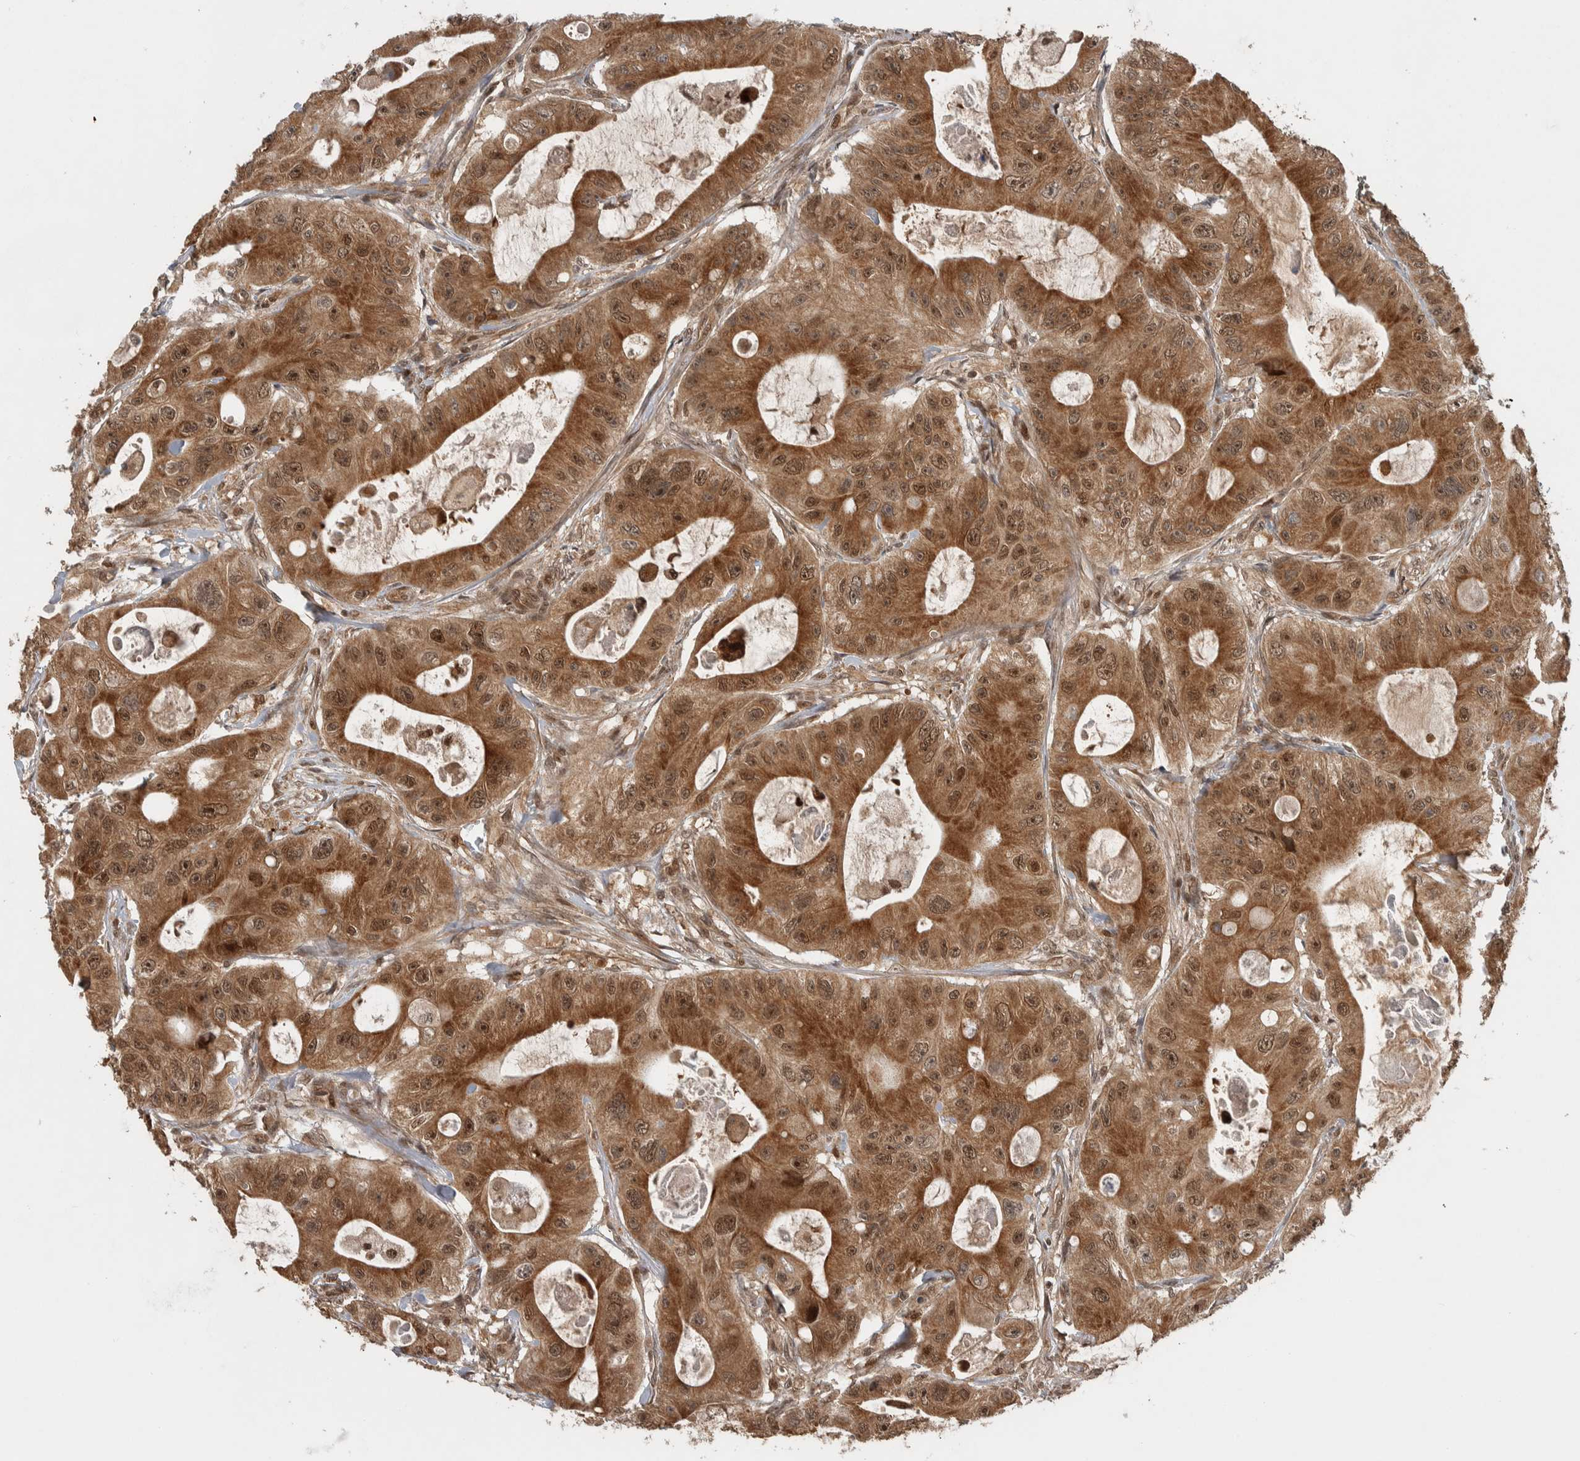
{"staining": {"intensity": "moderate", "quantity": ">75%", "location": "cytoplasmic/membranous,nuclear"}, "tissue": "colorectal cancer", "cell_type": "Tumor cells", "image_type": "cancer", "snomed": [{"axis": "morphology", "description": "Adenocarcinoma, NOS"}, {"axis": "topography", "description": "Colon"}], "caption": "A photomicrograph of adenocarcinoma (colorectal) stained for a protein exhibits moderate cytoplasmic/membranous and nuclear brown staining in tumor cells.", "gene": "RPS6KA4", "patient": {"sex": "female", "age": 46}}